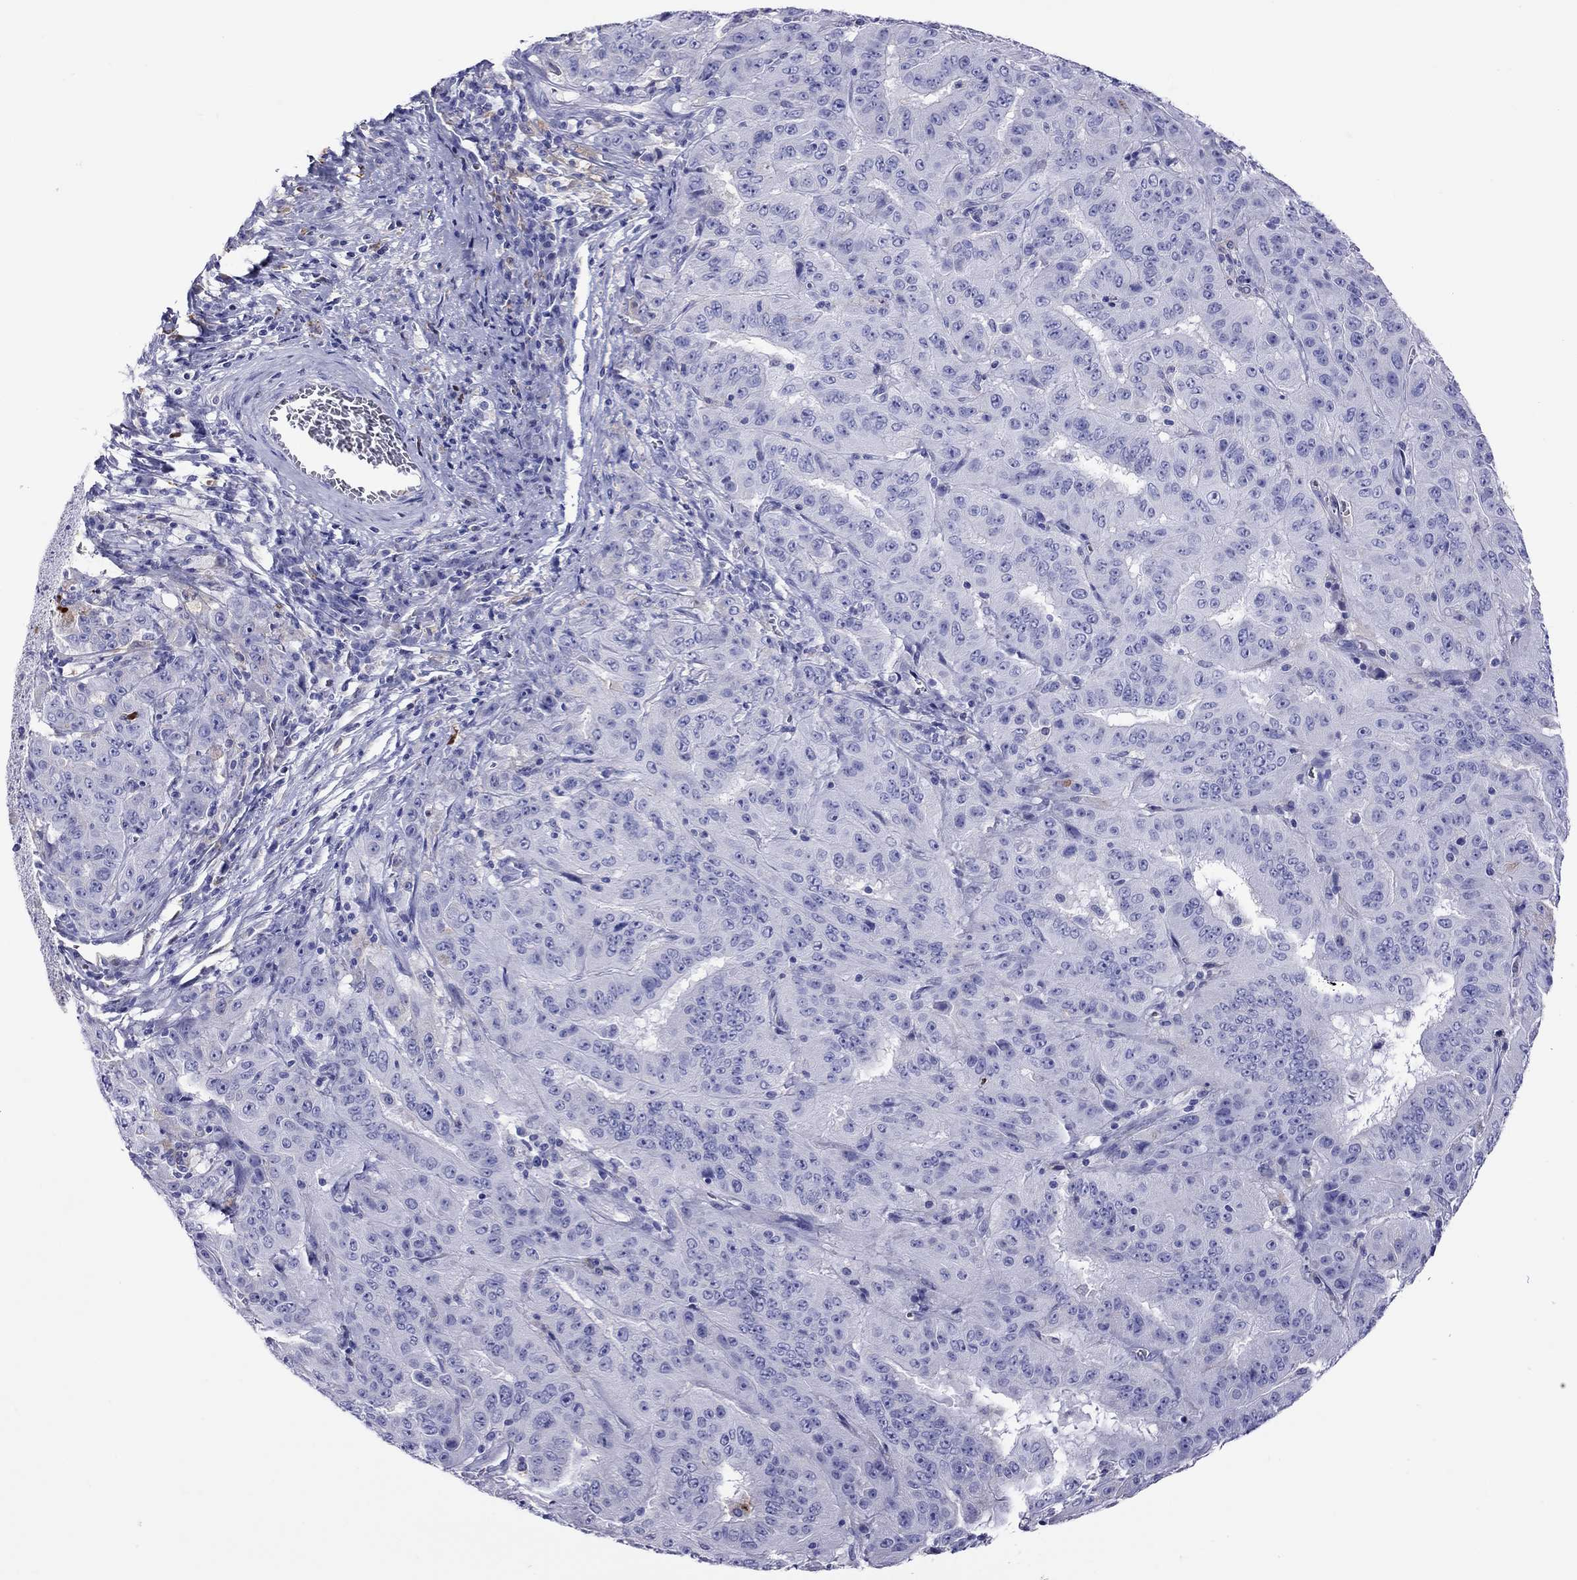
{"staining": {"intensity": "negative", "quantity": "none", "location": "none"}, "tissue": "pancreatic cancer", "cell_type": "Tumor cells", "image_type": "cancer", "snomed": [{"axis": "morphology", "description": "Adenocarcinoma, NOS"}, {"axis": "topography", "description": "Pancreas"}], "caption": "Pancreatic cancer (adenocarcinoma) was stained to show a protein in brown. There is no significant expression in tumor cells. (DAB (3,3'-diaminobenzidine) immunohistochemistry (IHC), high magnification).", "gene": "SERPINA3", "patient": {"sex": "male", "age": 63}}